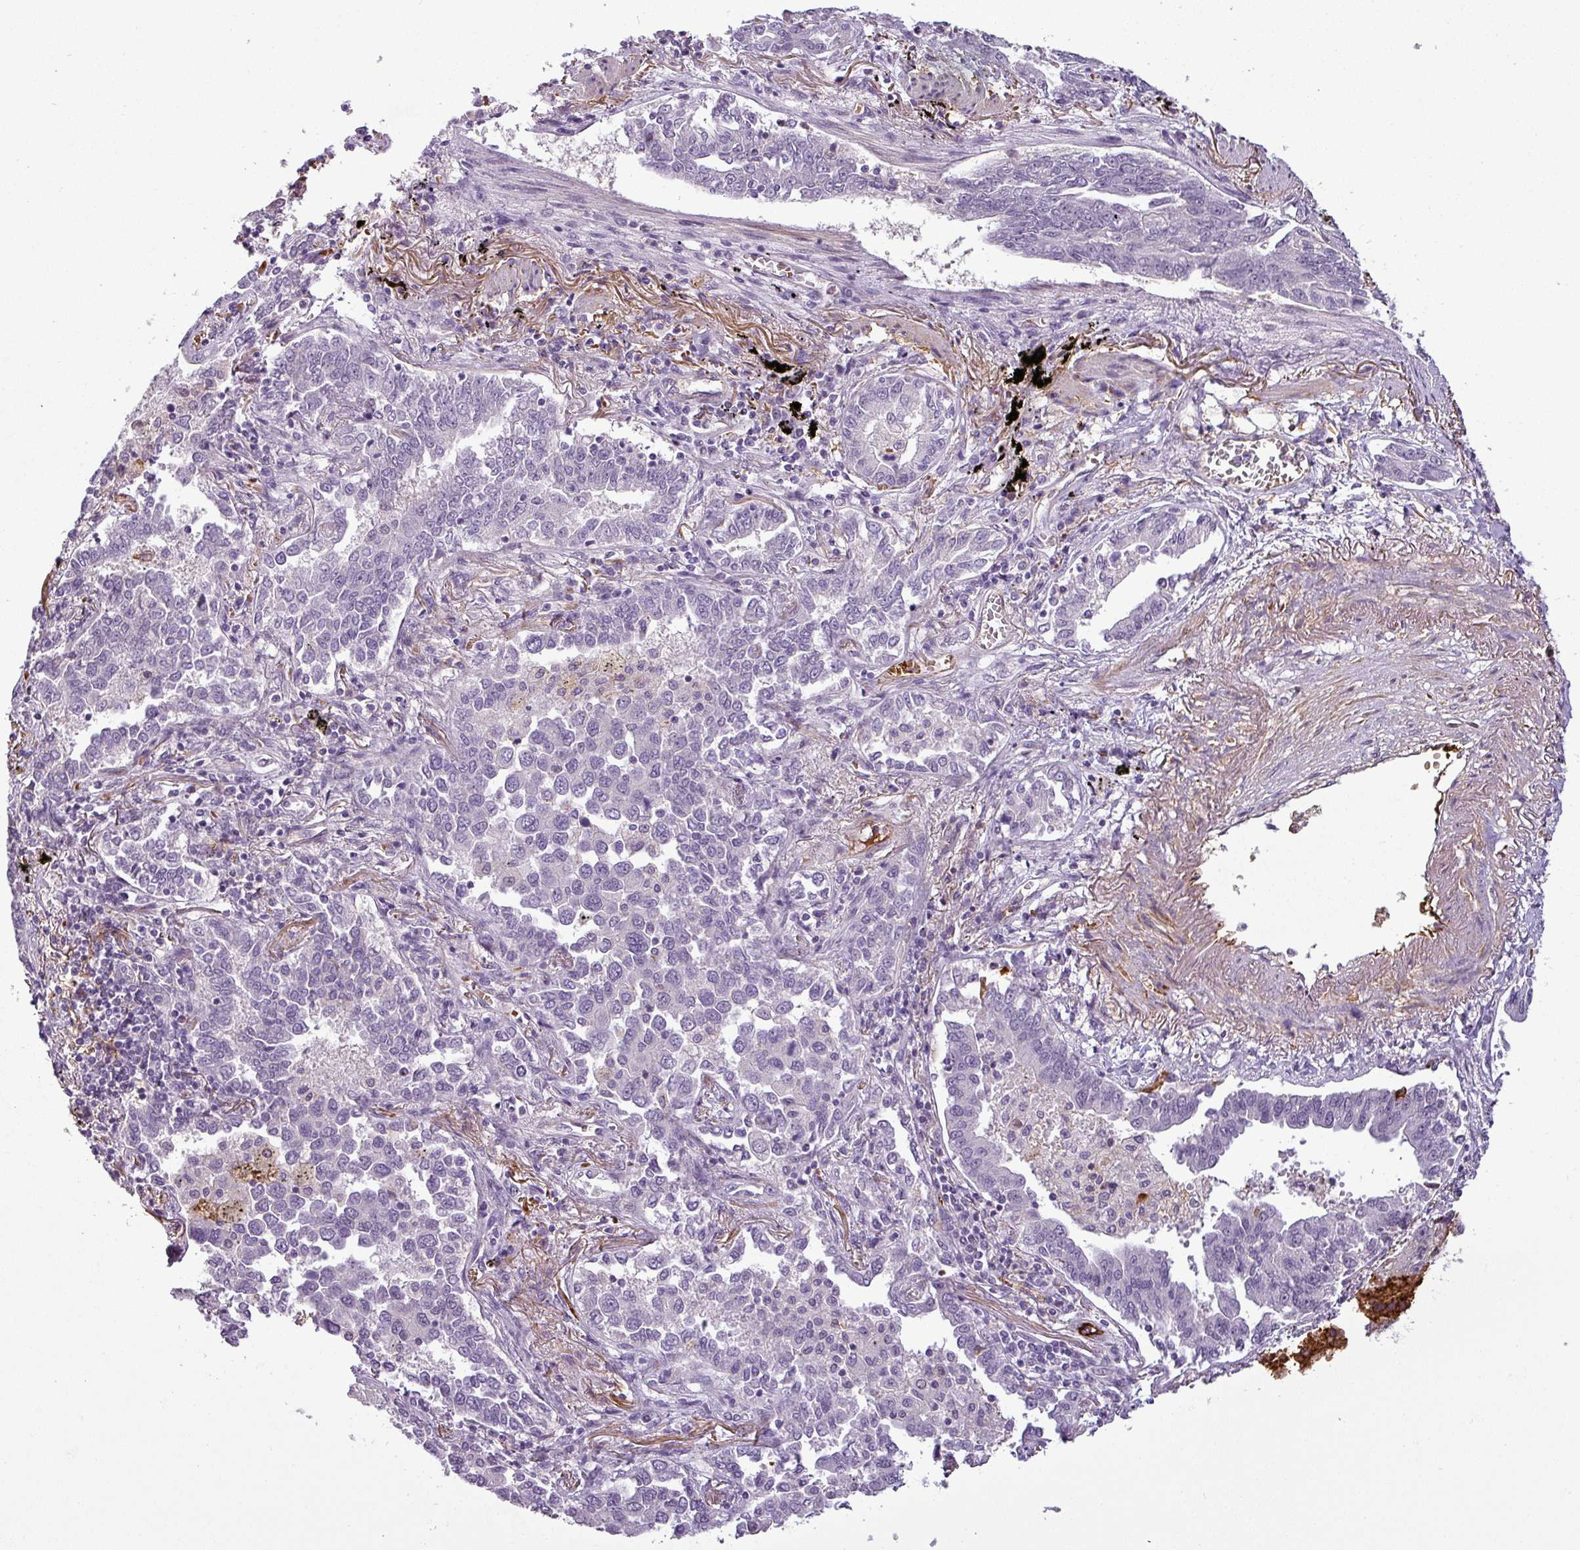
{"staining": {"intensity": "moderate", "quantity": "<25%", "location": "cytoplasmic/membranous"}, "tissue": "lung cancer", "cell_type": "Tumor cells", "image_type": "cancer", "snomed": [{"axis": "morphology", "description": "Adenocarcinoma, NOS"}, {"axis": "topography", "description": "Lung"}], "caption": "Tumor cells display low levels of moderate cytoplasmic/membranous positivity in about <25% of cells in human lung cancer (adenocarcinoma).", "gene": "APOC1", "patient": {"sex": "male", "age": 67}}